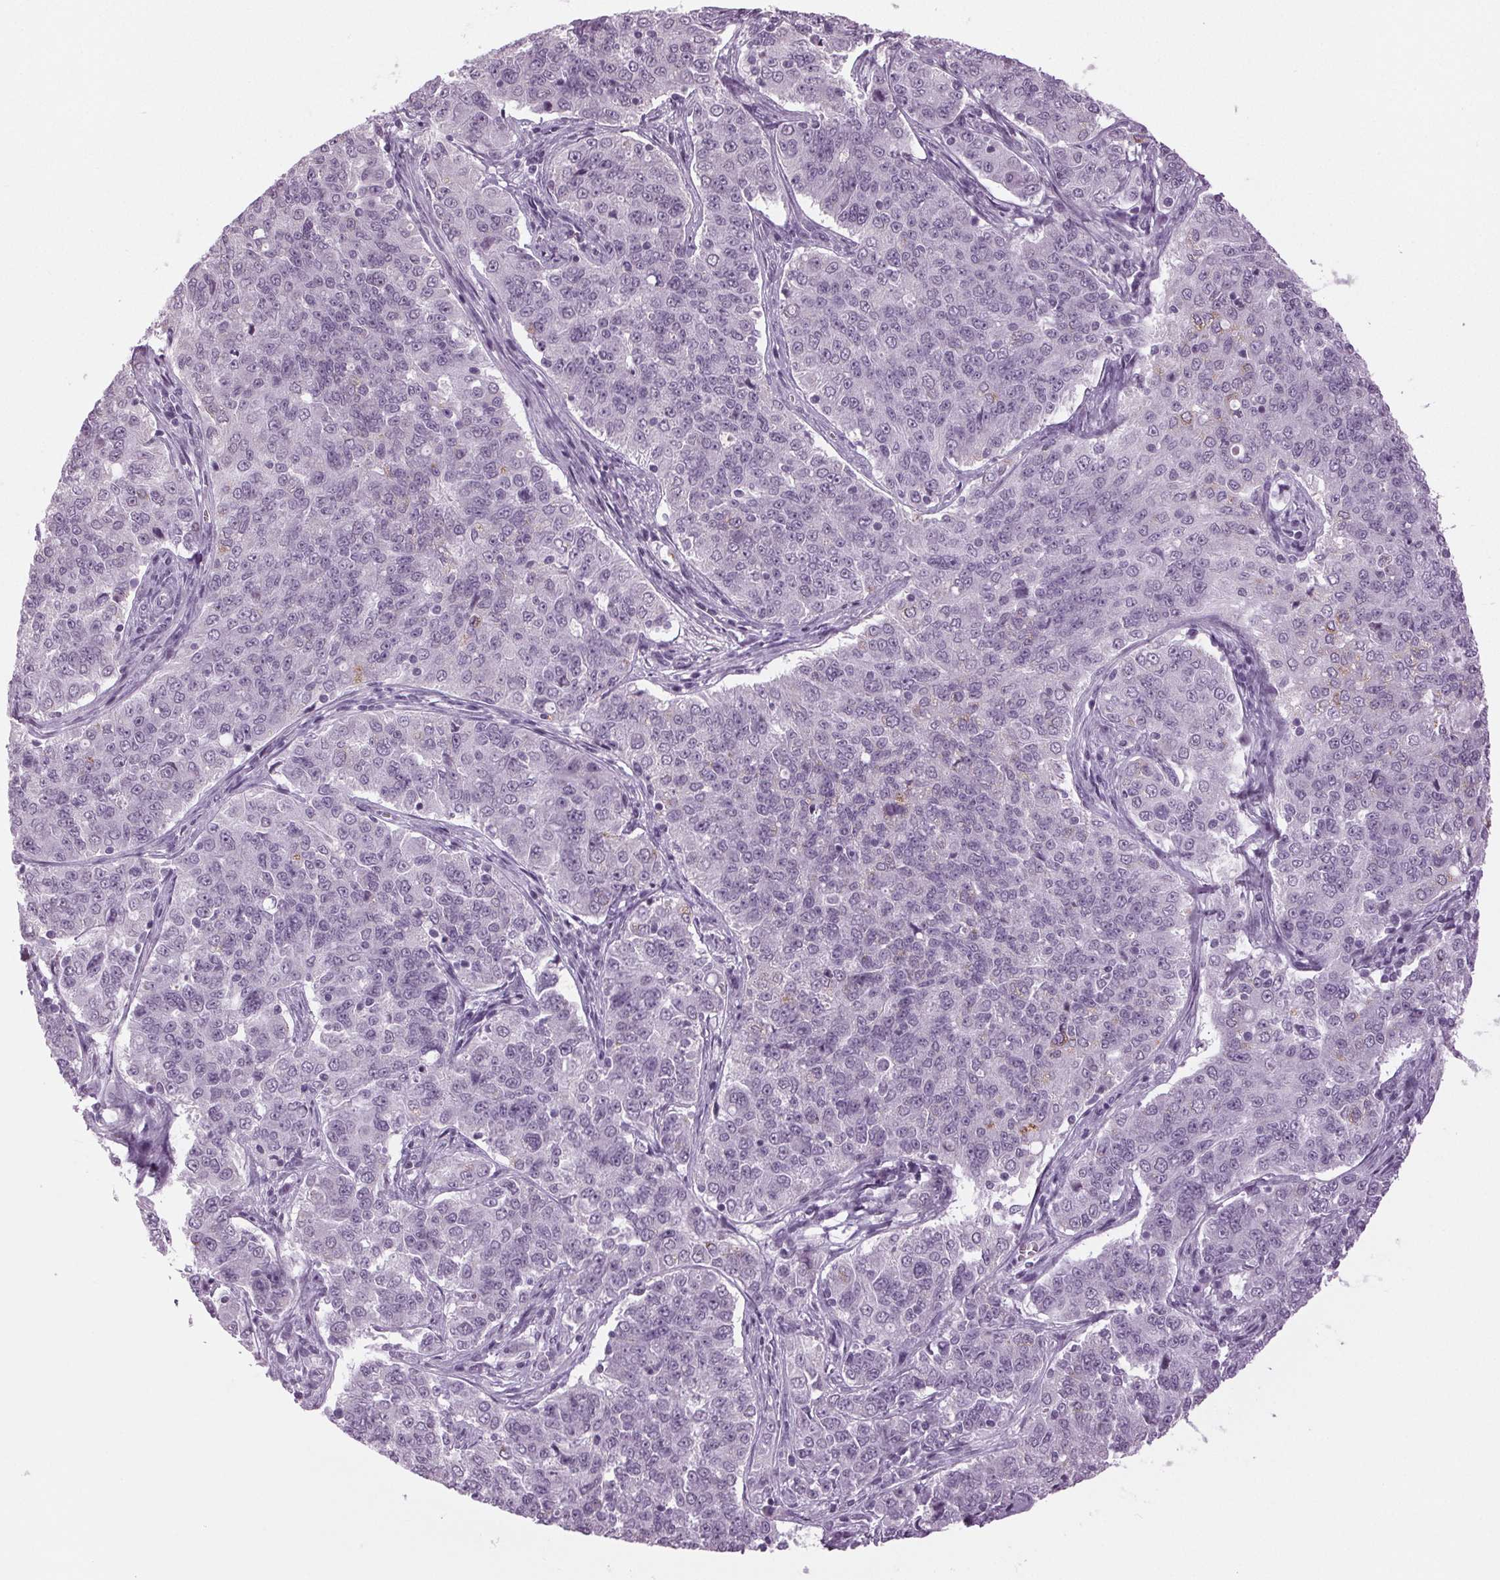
{"staining": {"intensity": "negative", "quantity": "none", "location": "none"}, "tissue": "endometrial cancer", "cell_type": "Tumor cells", "image_type": "cancer", "snomed": [{"axis": "morphology", "description": "Adenocarcinoma, NOS"}, {"axis": "topography", "description": "Endometrium"}], "caption": "There is no significant positivity in tumor cells of endometrial adenocarcinoma. The staining is performed using DAB (3,3'-diaminobenzidine) brown chromogen with nuclei counter-stained in using hematoxylin.", "gene": "DNAH12", "patient": {"sex": "female", "age": 43}}